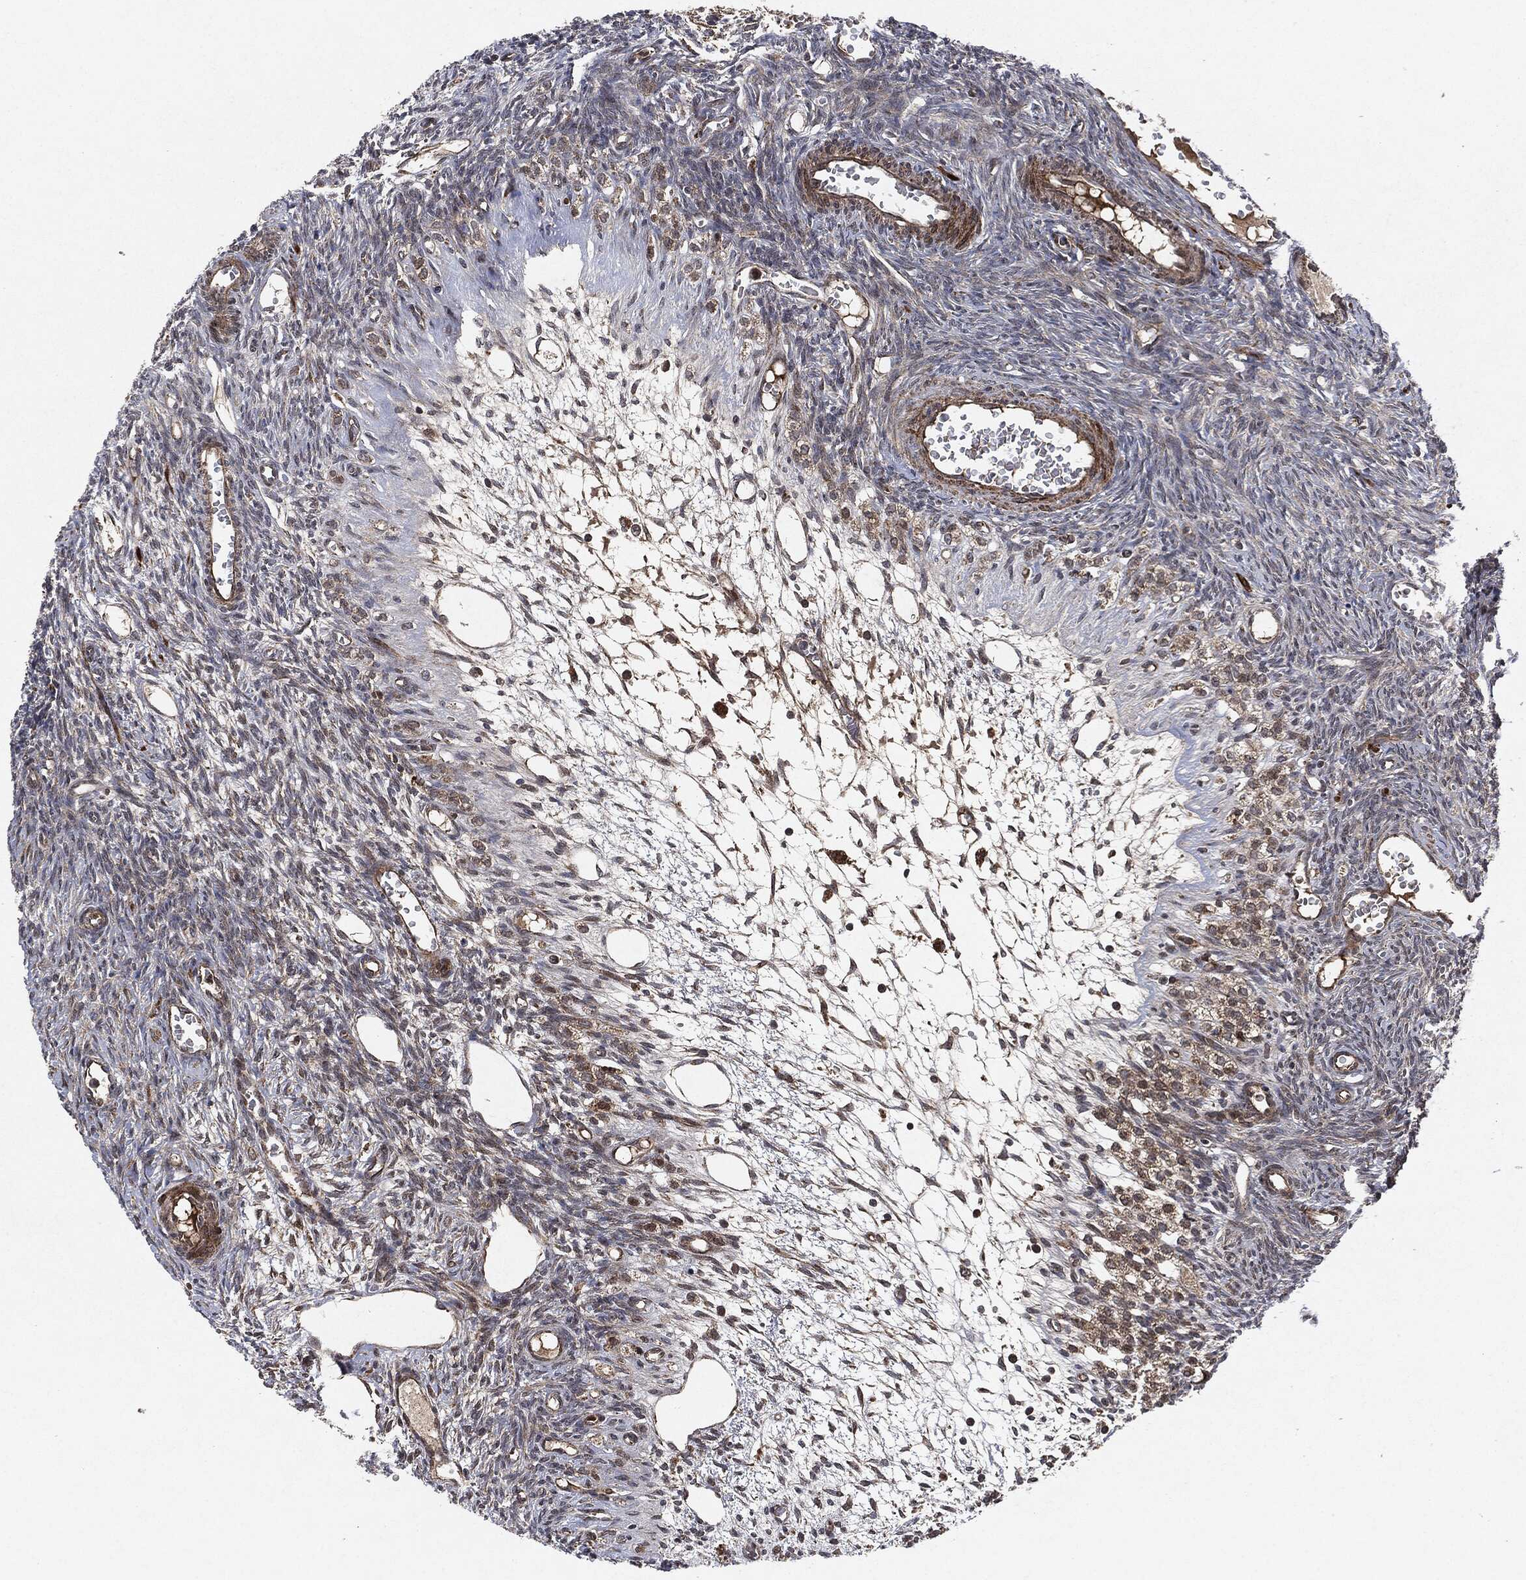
{"staining": {"intensity": "strong", "quantity": ">75%", "location": "cytoplasmic/membranous"}, "tissue": "ovary", "cell_type": "Follicle cells", "image_type": "normal", "snomed": [{"axis": "morphology", "description": "Normal tissue, NOS"}, {"axis": "topography", "description": "Ovary"}], "caption": "Immunohistochemical staining of unremarkable human ovary exhibits strong cytoplasmic/membranous protein positivity in about >75% of follicle cells. (Stains: DAB (3,3'-diaminobenzidine) in brown, nuclei in blue, Microscopy: brightfield microscopy at high magnification).", "gene": "RAF1", "patient": {"sex": "female", "age": 27}}